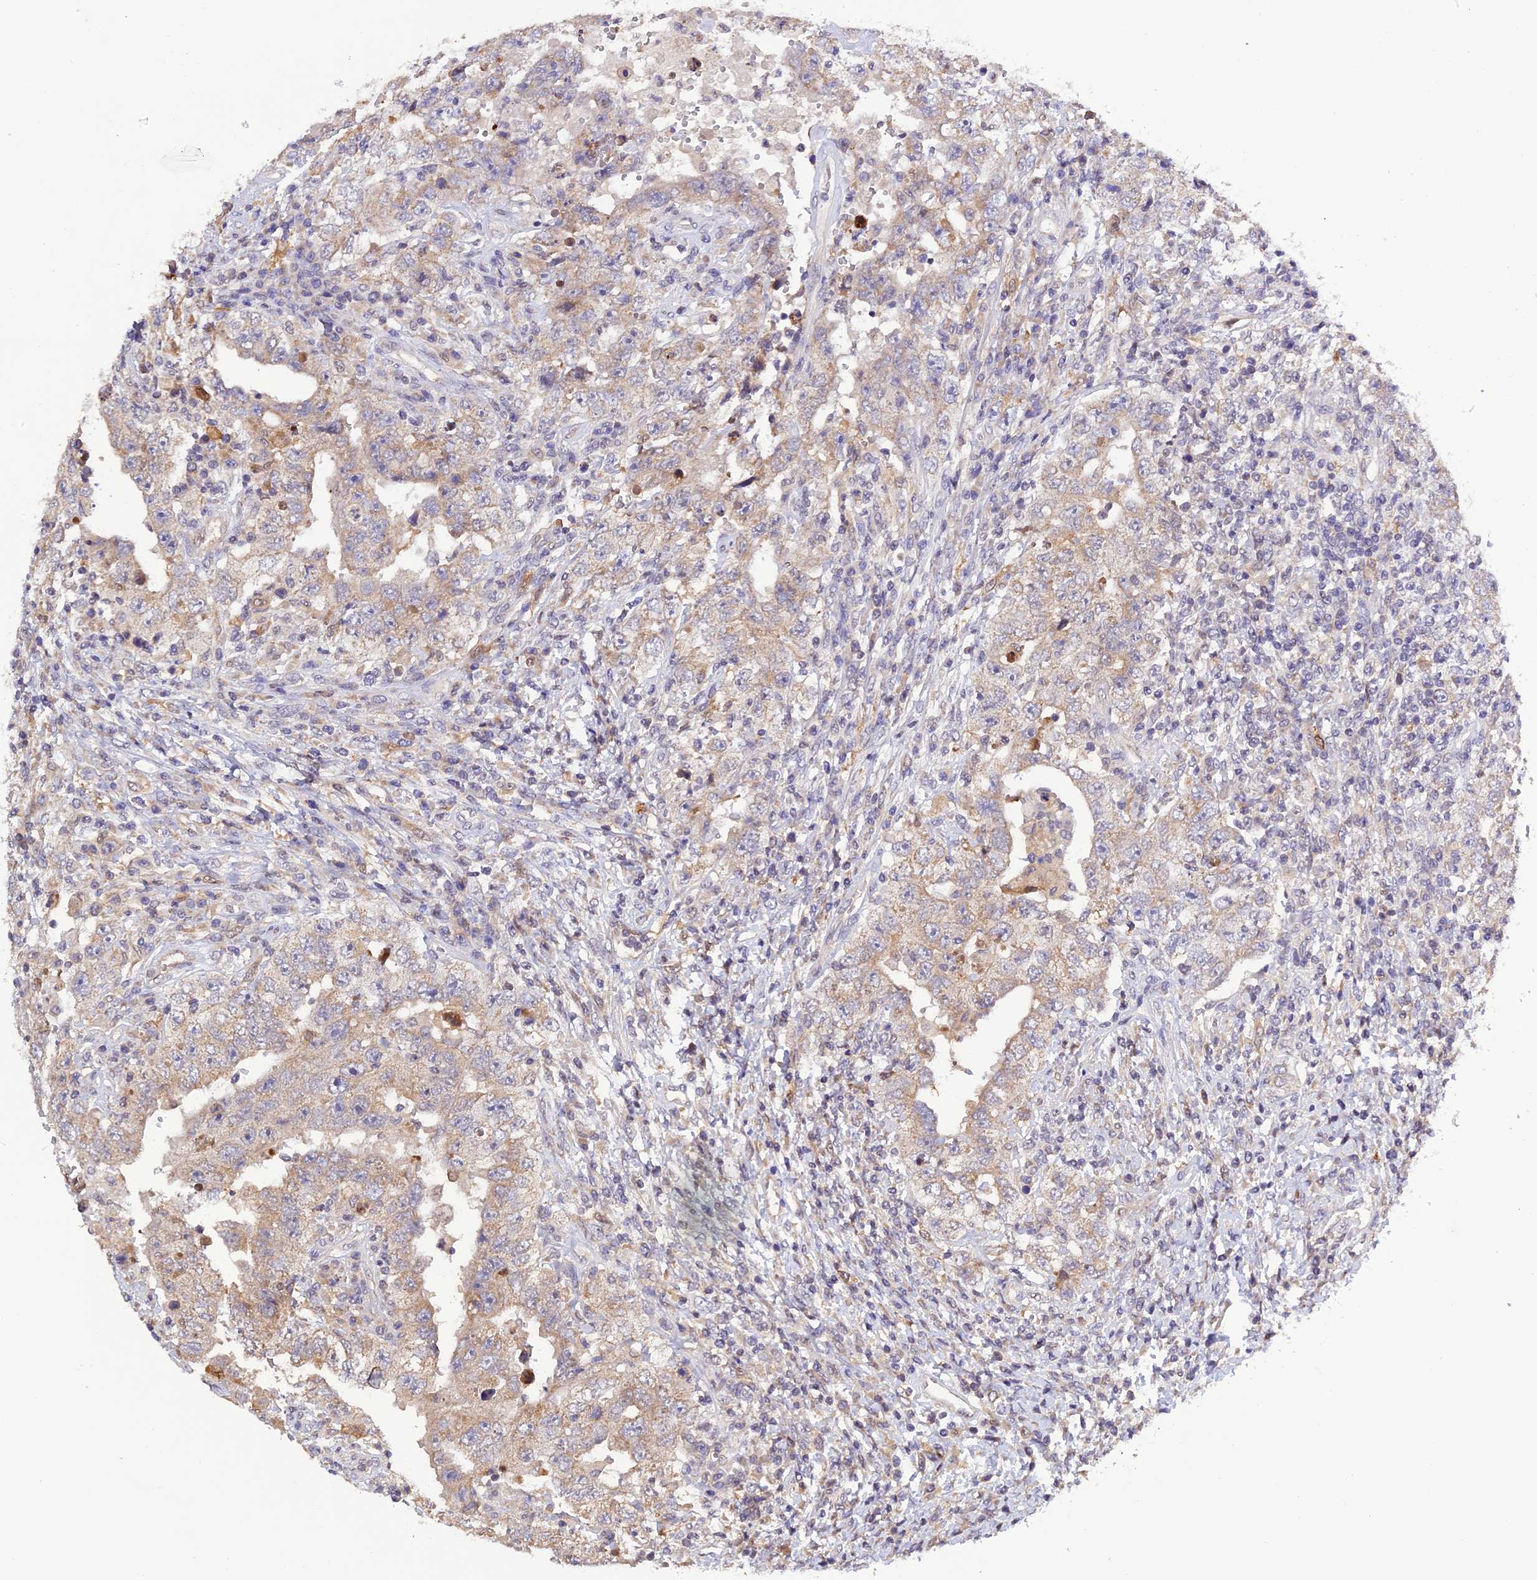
{"staining": {"intensity": "weak", "quantity": "<25%", "location": "cytoplasmic/membranous,nuclear"}, "tissue": "testis cancer", "cell_type": "Tumor cells", "image_type": "cancer", "snomed": [{"axis": "morphology", "description": "Carcinoma, Embryonal, NOS"}, {"axis": "topography", "description": "Testis"}], "caption": "The IHC histopathology image has no significant staining in tumor cells of testis cancer tissue.", "gene": "MNS1", "patient": {"sex": "male", "age": 26}}